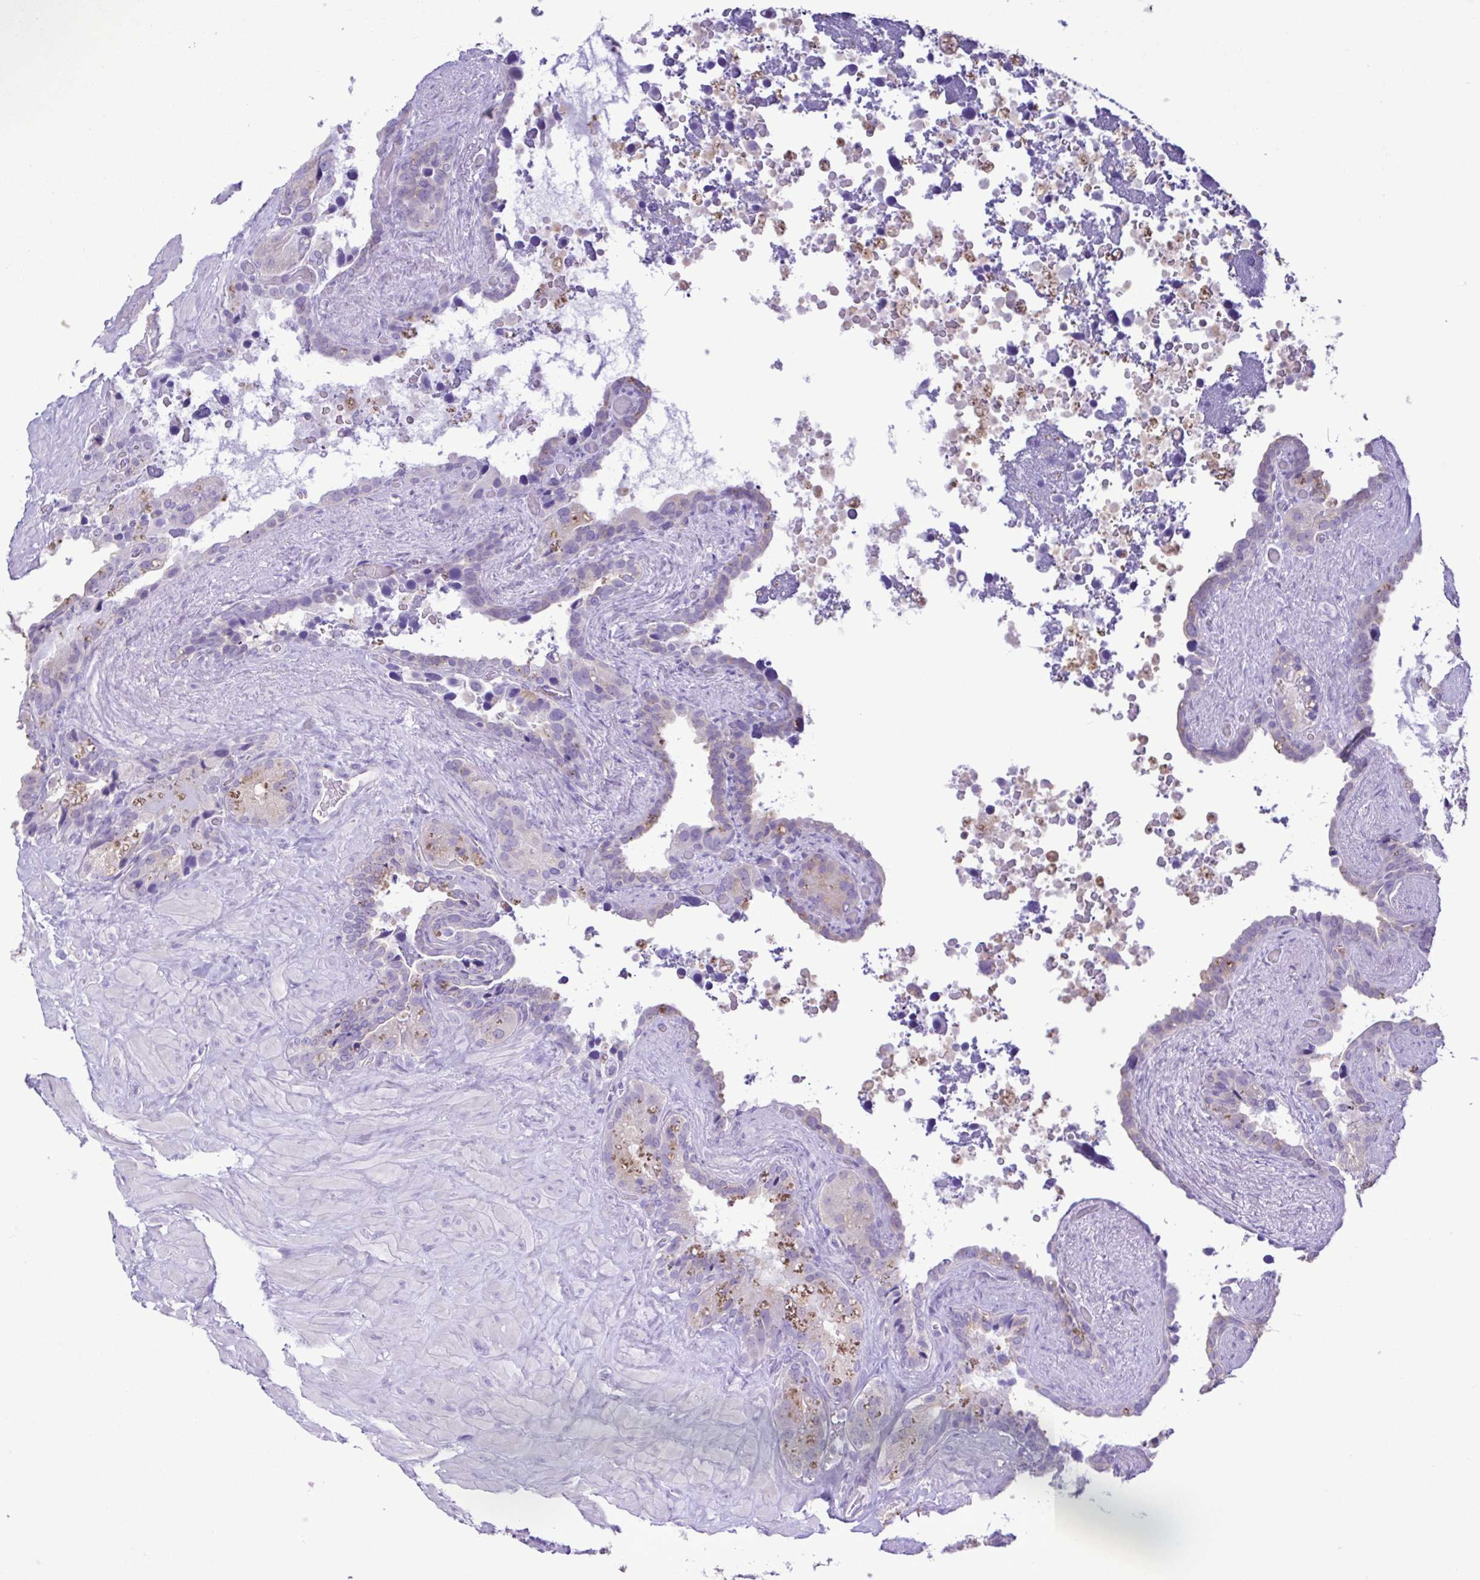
{"staining": {"intensity": "weak", "quantity": "<25%", "location": "cytoplasmic/membranous"}, "tissue": "seminal vesicle", "cell_type": "Glandular cells", "image_type": "normal", "snomed": [{"axis": "morphology", "description": "Normal tissue, NOS"}, {"axis": "topography", "description": "Seminal veicle"}], "caption": "This is an immunohistochemistry photomicrograph of unremarkable seminal vesicle. There is no expression in glandular cells.", "gene": "CYP17A1", "patient": {"sex": "male", "age": 60}}